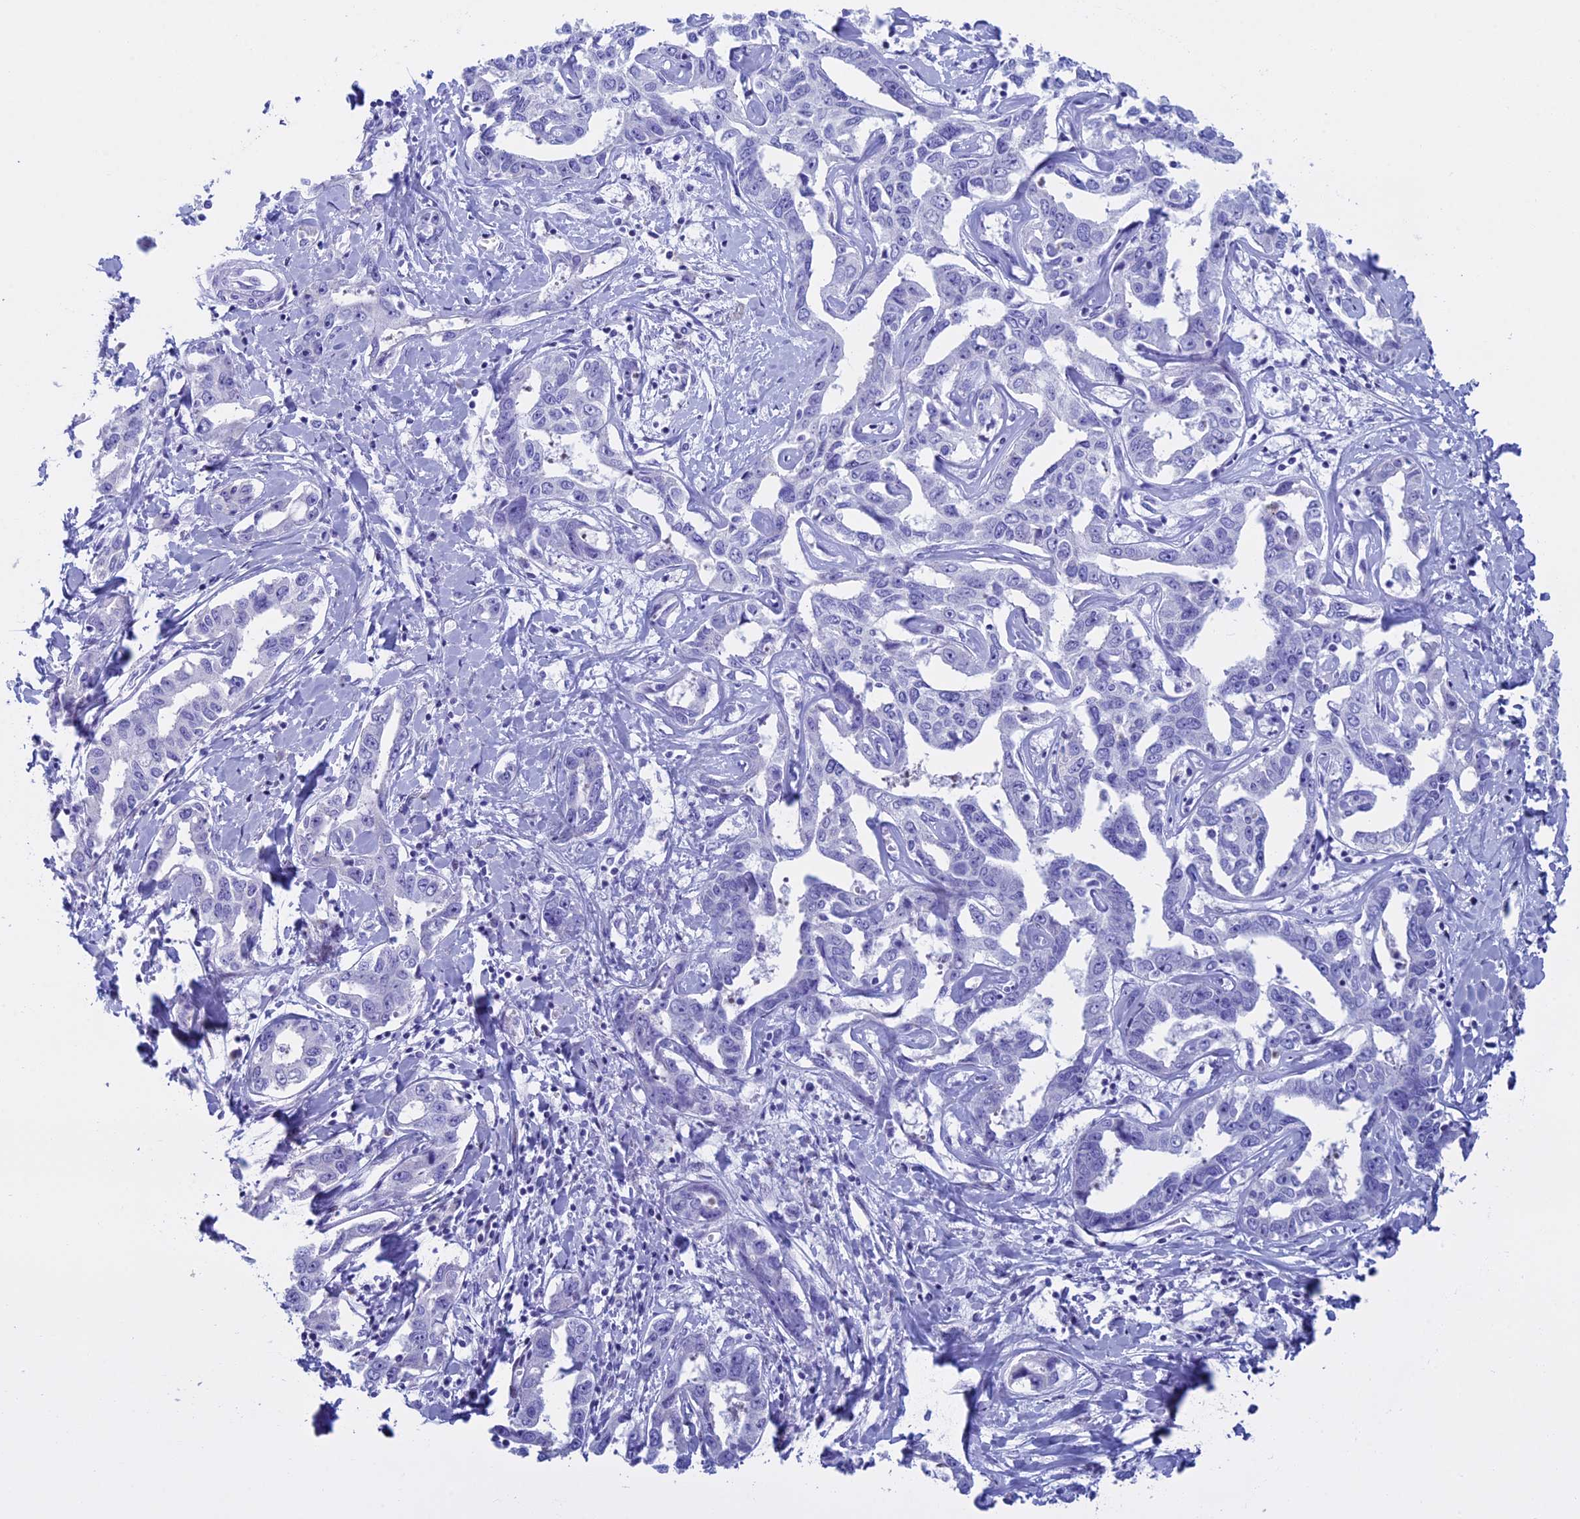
{"staining": {"intensity": "negative", "quantity": "none", "location": "none"}, "tissue": "liver cancer", "cell_type": "Tumor cells", "image_type": "cancer", "snomed": [{"axis": "morphology", "description": "Cholangiocarcinoma"}, {"axis": "topography", "description": "Liver"}], "caption": "Immunohistochemistry photomicrograph of human liver cancer (cholangiocarcinoma) stained for a protein (brown), which exhibits no positivity in tumor cells.", "gene": "KCTD21", "patient": {"sex": "male", "age": 59}}